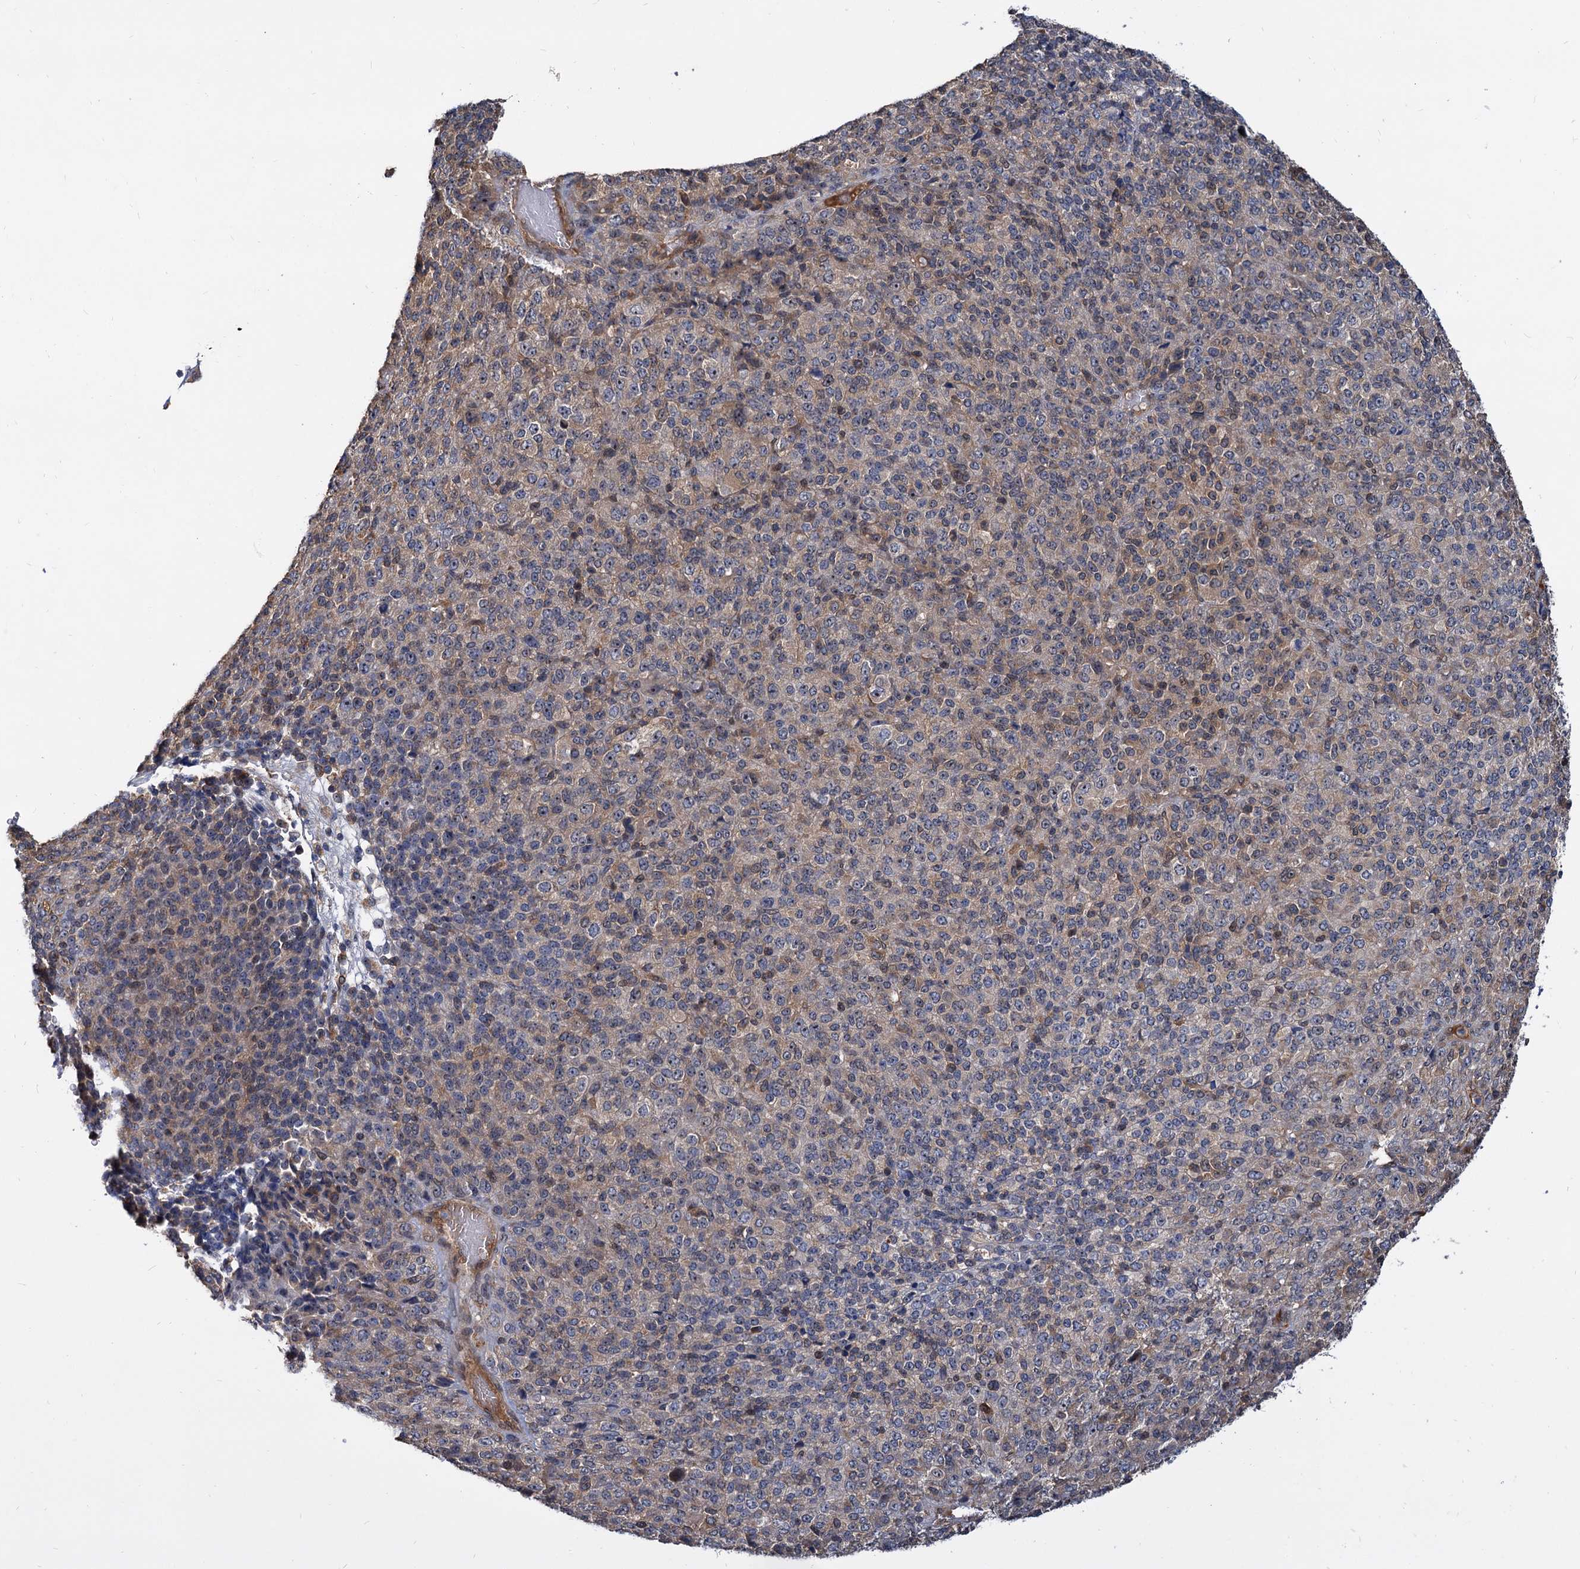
{"staining": {"intensity": "negative", "quantity": "none", "location": "none"}, "tissue": "melanoma", "cell_type": "Tumor cells", "image_type": "cancer", "snomed": [{"axis": "morphology", "description": "Malignant melanoma, Metastatic site"}, {"axis": "topography", "description": "Brain"}], "caption": "DAB immunohistochemical staining of human melanoma reveals no significant staining in tumor cells.", "gene": "SNX15", "patient": {"sex": "female", "age": 56}}